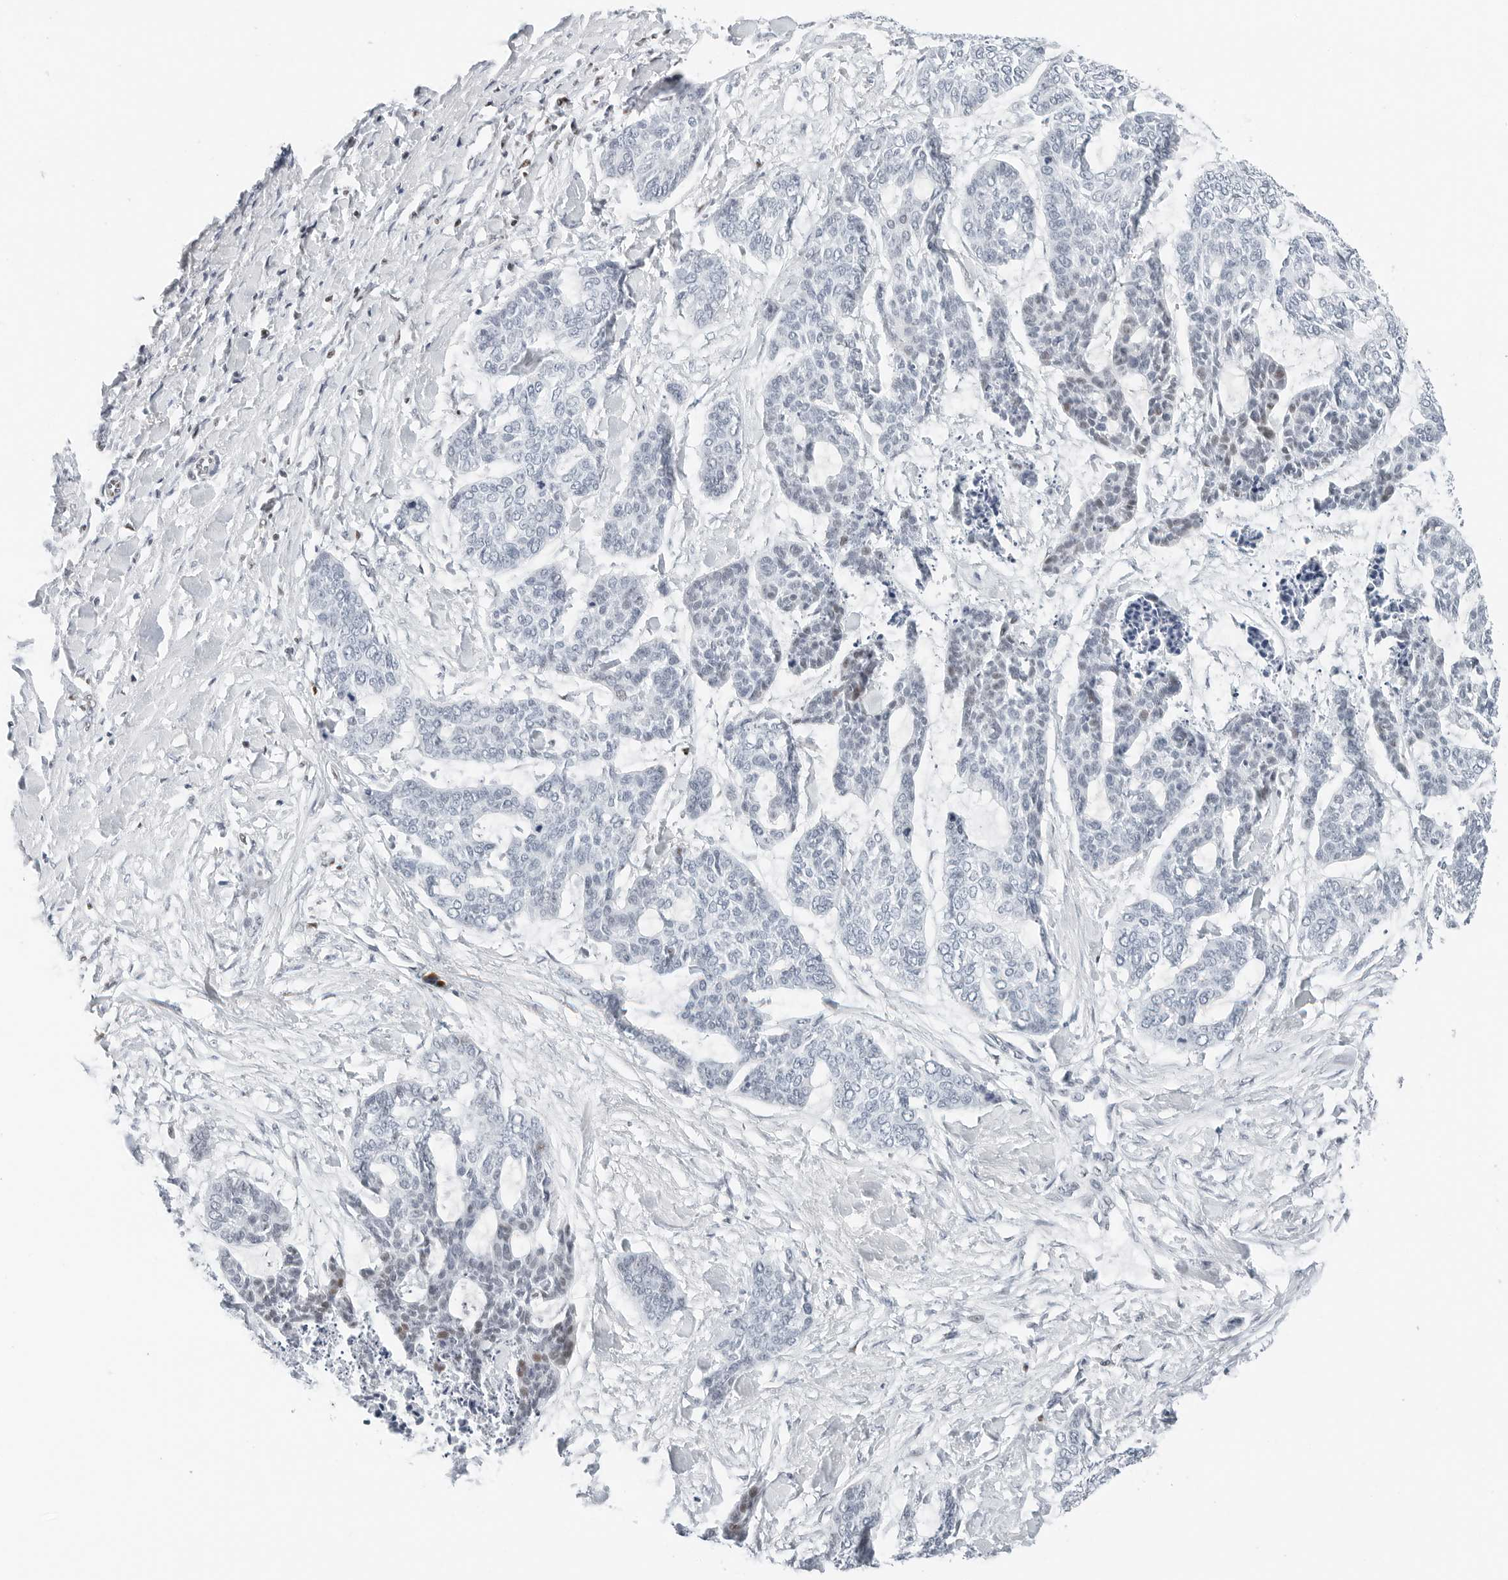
{"staining": {"intensity": "weak", "quantity": "<25%", "location": "nuclear"}, "tissue": "skin cancer", "cell_type": "Tumor cells", "image_type": "cancer", "snomed": [{"axis": "morphology", "description": "Basal cell carcinoma"}, {"axis": "topography", "description": "Skin"}], "caption": "This histopathology image is of skin basal cell carcinoma stained with IHC to label a protein in brown with the nuclei are counter-stained blue. There is no staining in tumor cells. (Brightfield microscopy of DAB immunohistochemistry at high magnification).", "gene": "NTMT2", "patient": {"sex": "female", "age": 64}}